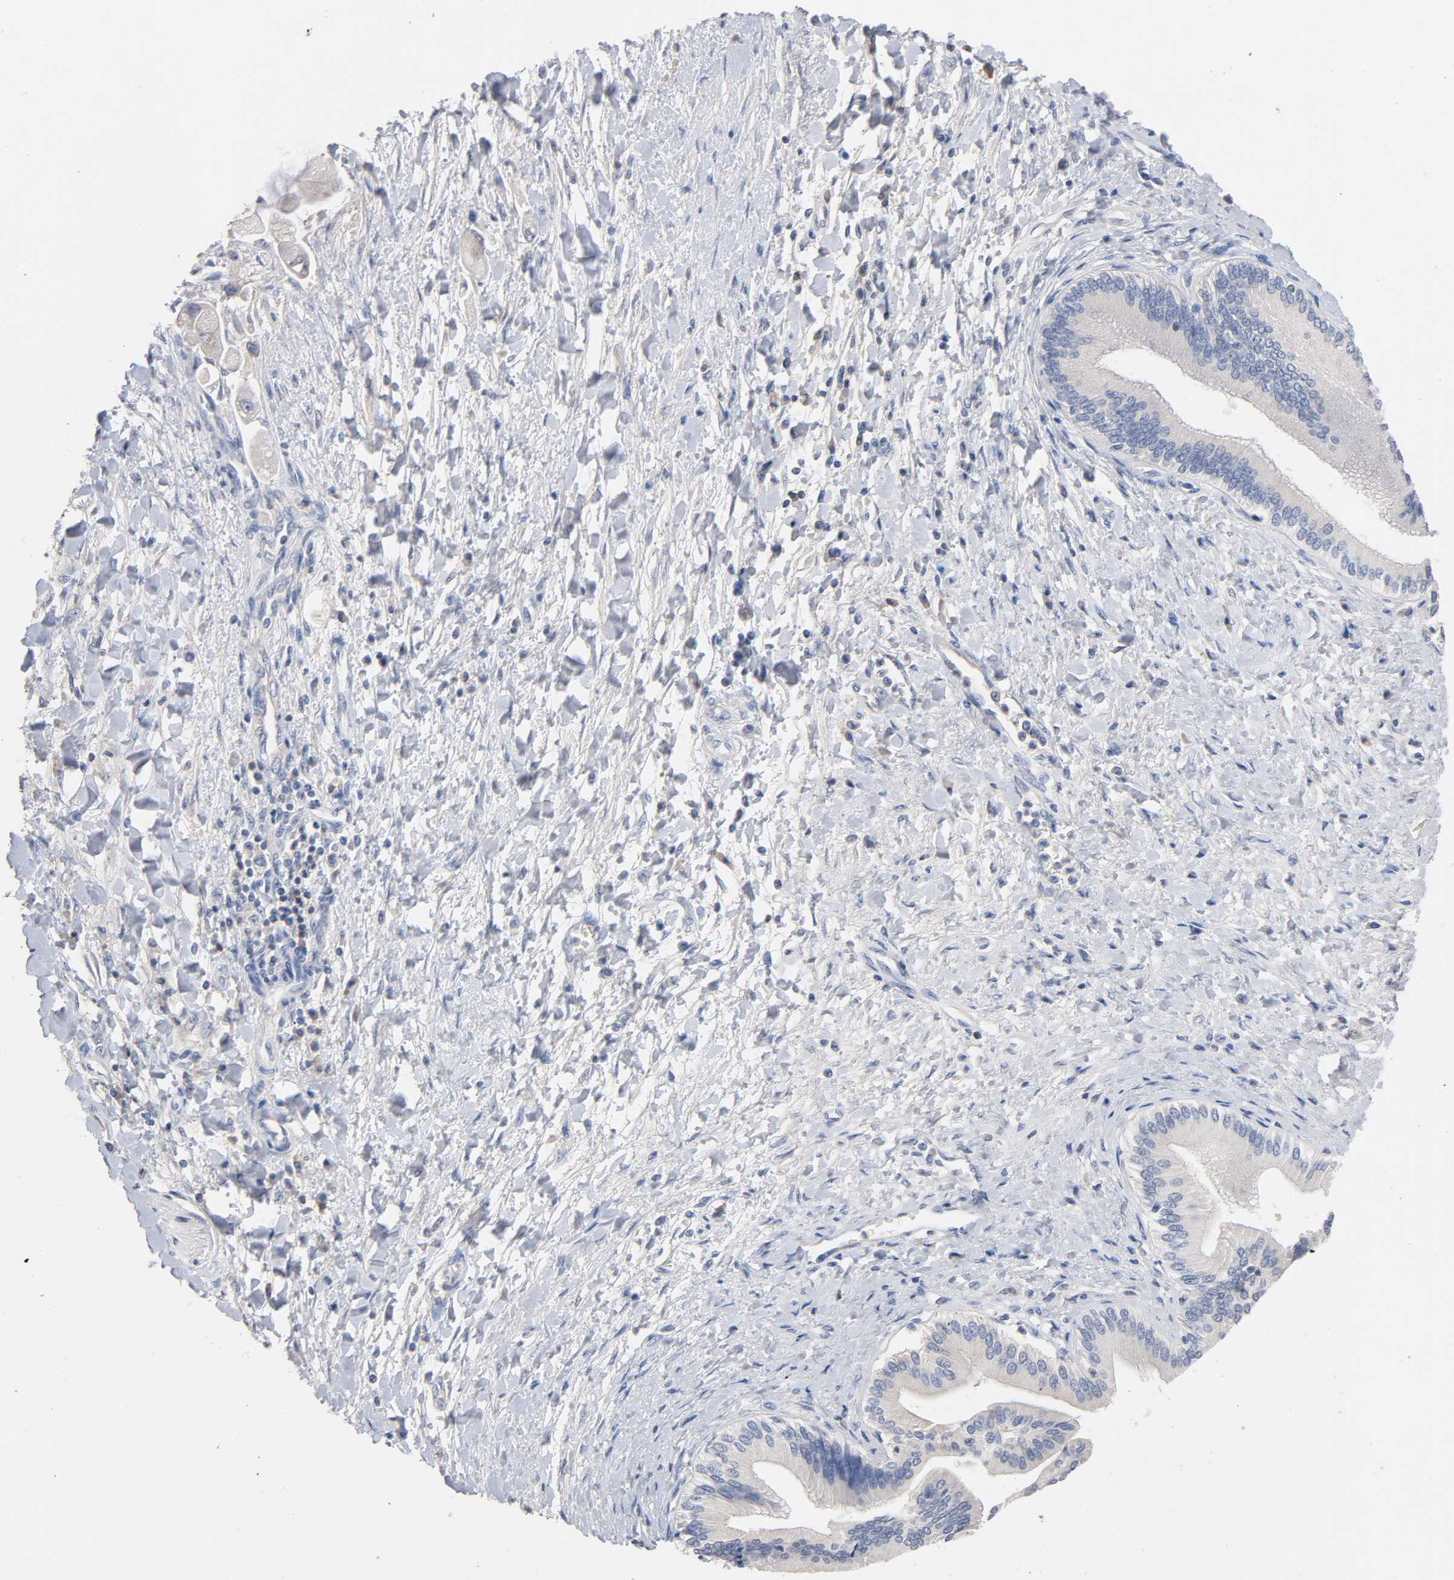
{"staining": {"intensity": "negative", "quantity": "none", "location": "none"}, "tissue": "adipose tissue", "cell_type": "Adipocytes", "image_type": "normal", "snomed": [{"axis": "morphology", "description": "Normal tissue, NOS"}, {"axis": "morphology", "description": "Cholangiocarcinoma"}, {"axis": "topography", "description": "Liver"}, {"axis": "topography", "description": "Peripheral nerve tissue"}], "caption": "There is no significant positivity in adipocytes of adipose tissue. Brightfield microscopy of IHC stained with DAB (3,3'-diaminobenzidine) (brown) and hematoxylin (blue), captured at high magnification.", "gene": "ZCCHC13", "patient": {"sex": "male", "age": 50}}